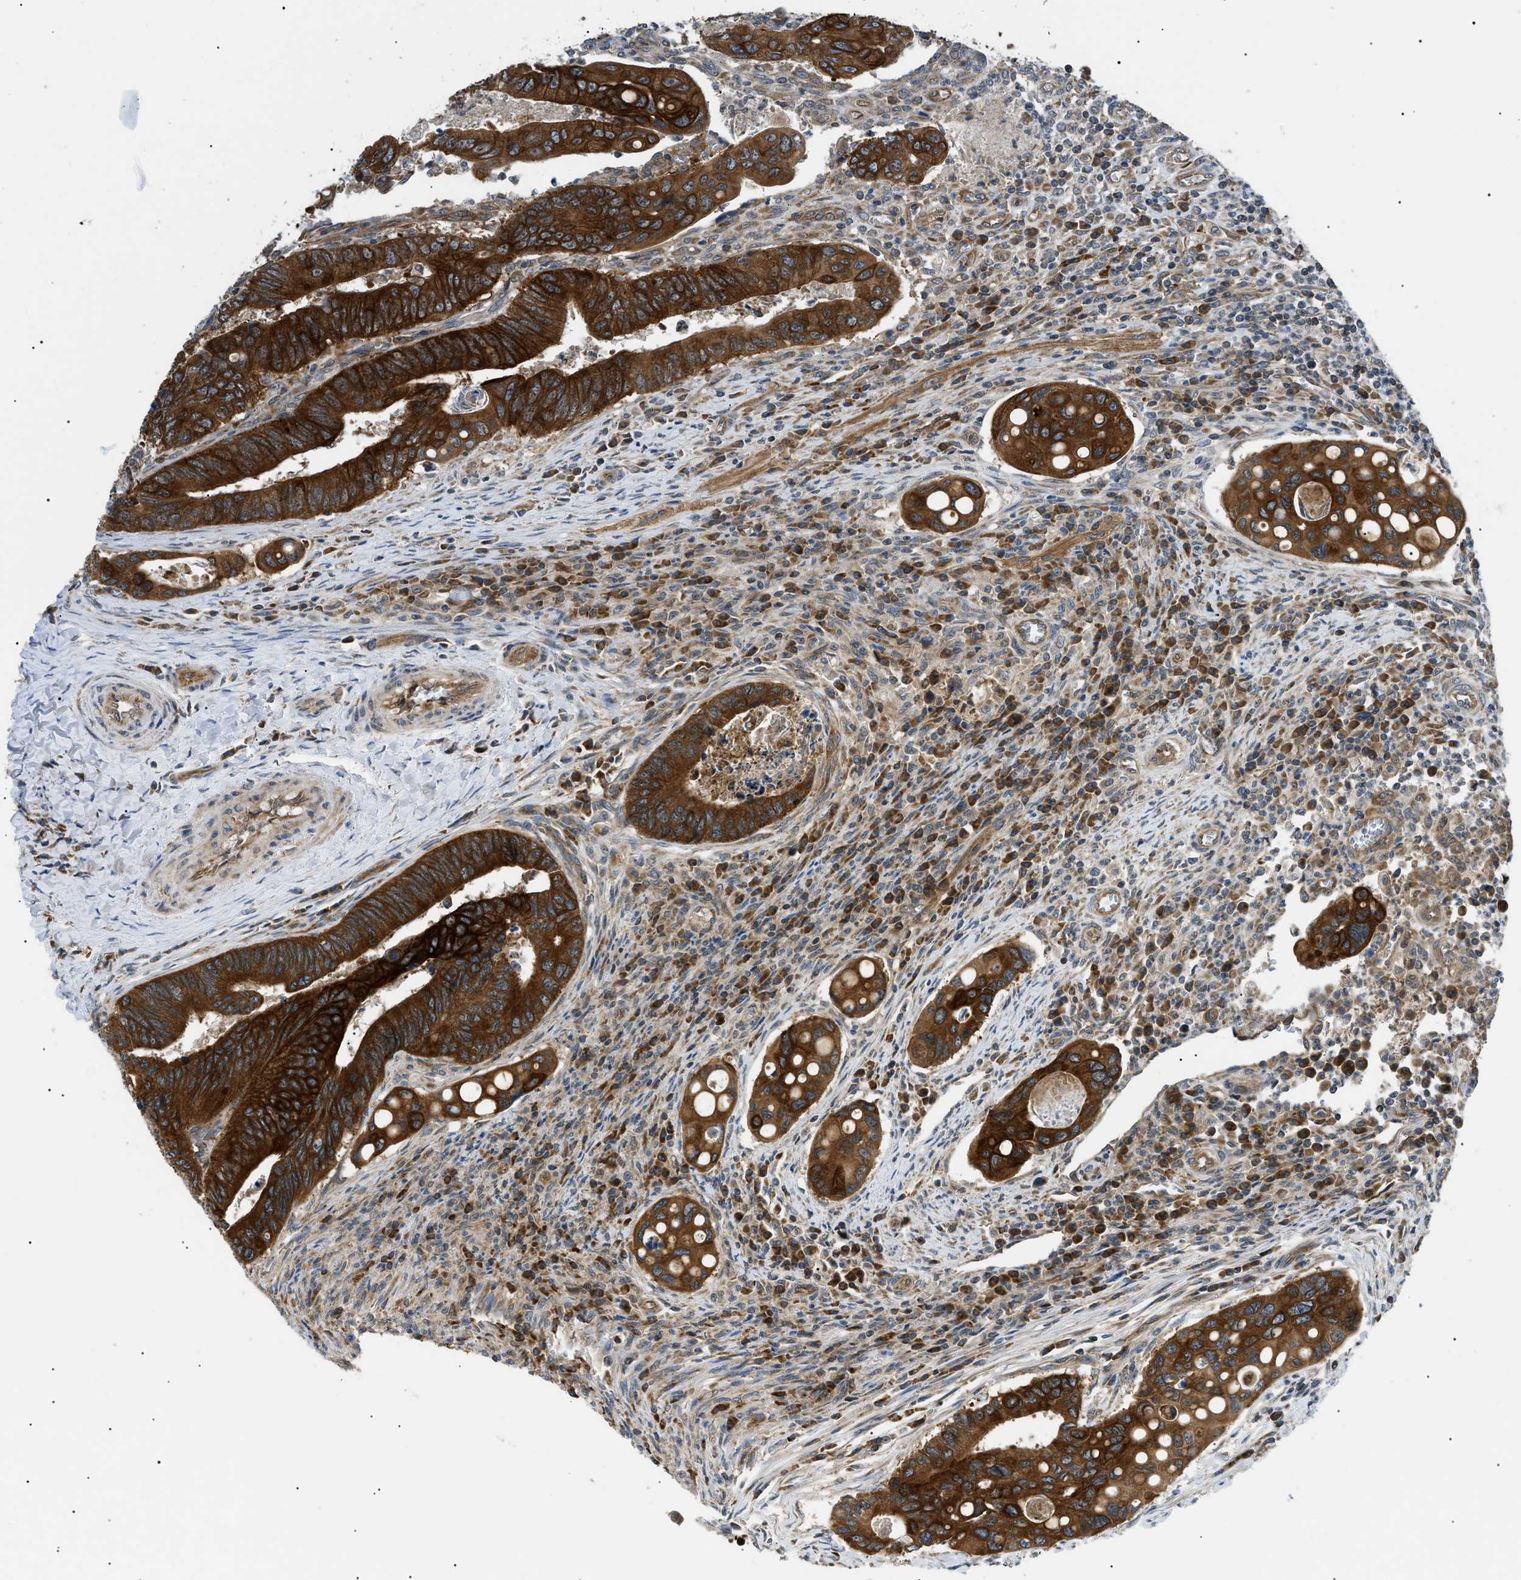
{"staining": {"intensity": "strong", "quantity": ">75%", "location": "cytoplasmic/membranous"}, "tissue": "colorectal cancer", "cell_type": "Tumor cells", "image_type": "cancer", "snomed": [{"axis": "morphology", "description": "Inflammation, NOS"}, {"axis": "morphology", "description": "Adenocarcinoma, NOS"}, {"axis": "topography", "description": "Colon"}], "caption": "Protein staining of colorectal adenocarcinoma tissue exhibits strong cytoplasmic/membranous positivity in approximately >75% of tumor cells.", "gene": "SRPK1", "patient": {"sex": "male", "age": 72}}